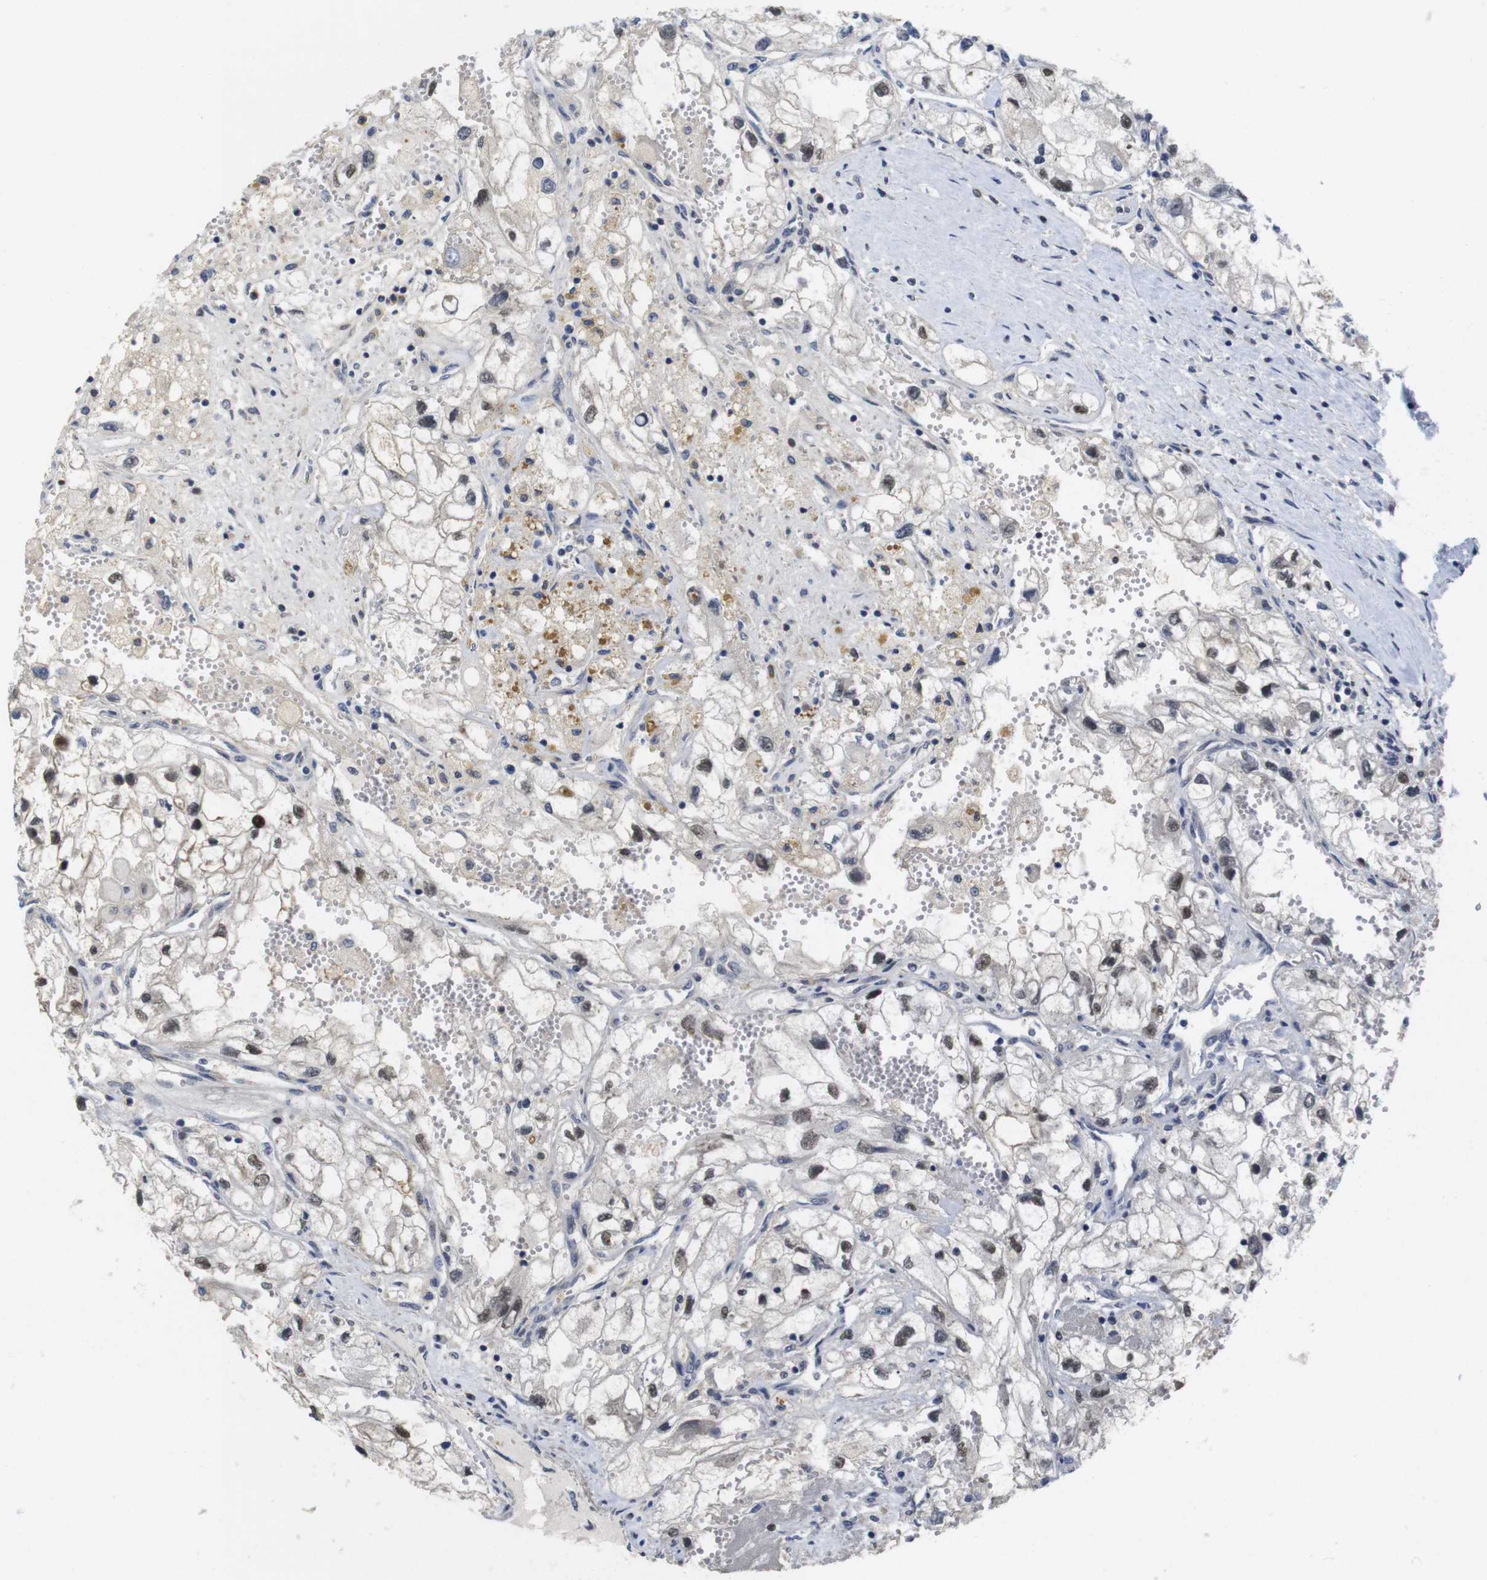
{"staining": {"intensity": "moderate", "quantity": ">75%", "location": "nuclear"}, "tissue": "renal cancer", "cell_type": "Tumor cells", "image_type": "cancer", "snomed": [{"axis": "morphology", "description": "Adenocarcinoma, NOS"}, {"axis": "topography", "description": "Kidney"}], "caption": "Brown immunohistochemical staining in human renal adenocarcinoma shows moderate nuclear expression in about >75% of tumor cells. (Stains: DAB in brown, nuclei in blue, Microscopy: brightfield microscopy at high magnification).", "gene": "FNTA", "patient": {"sex": "female", "age": 70}}